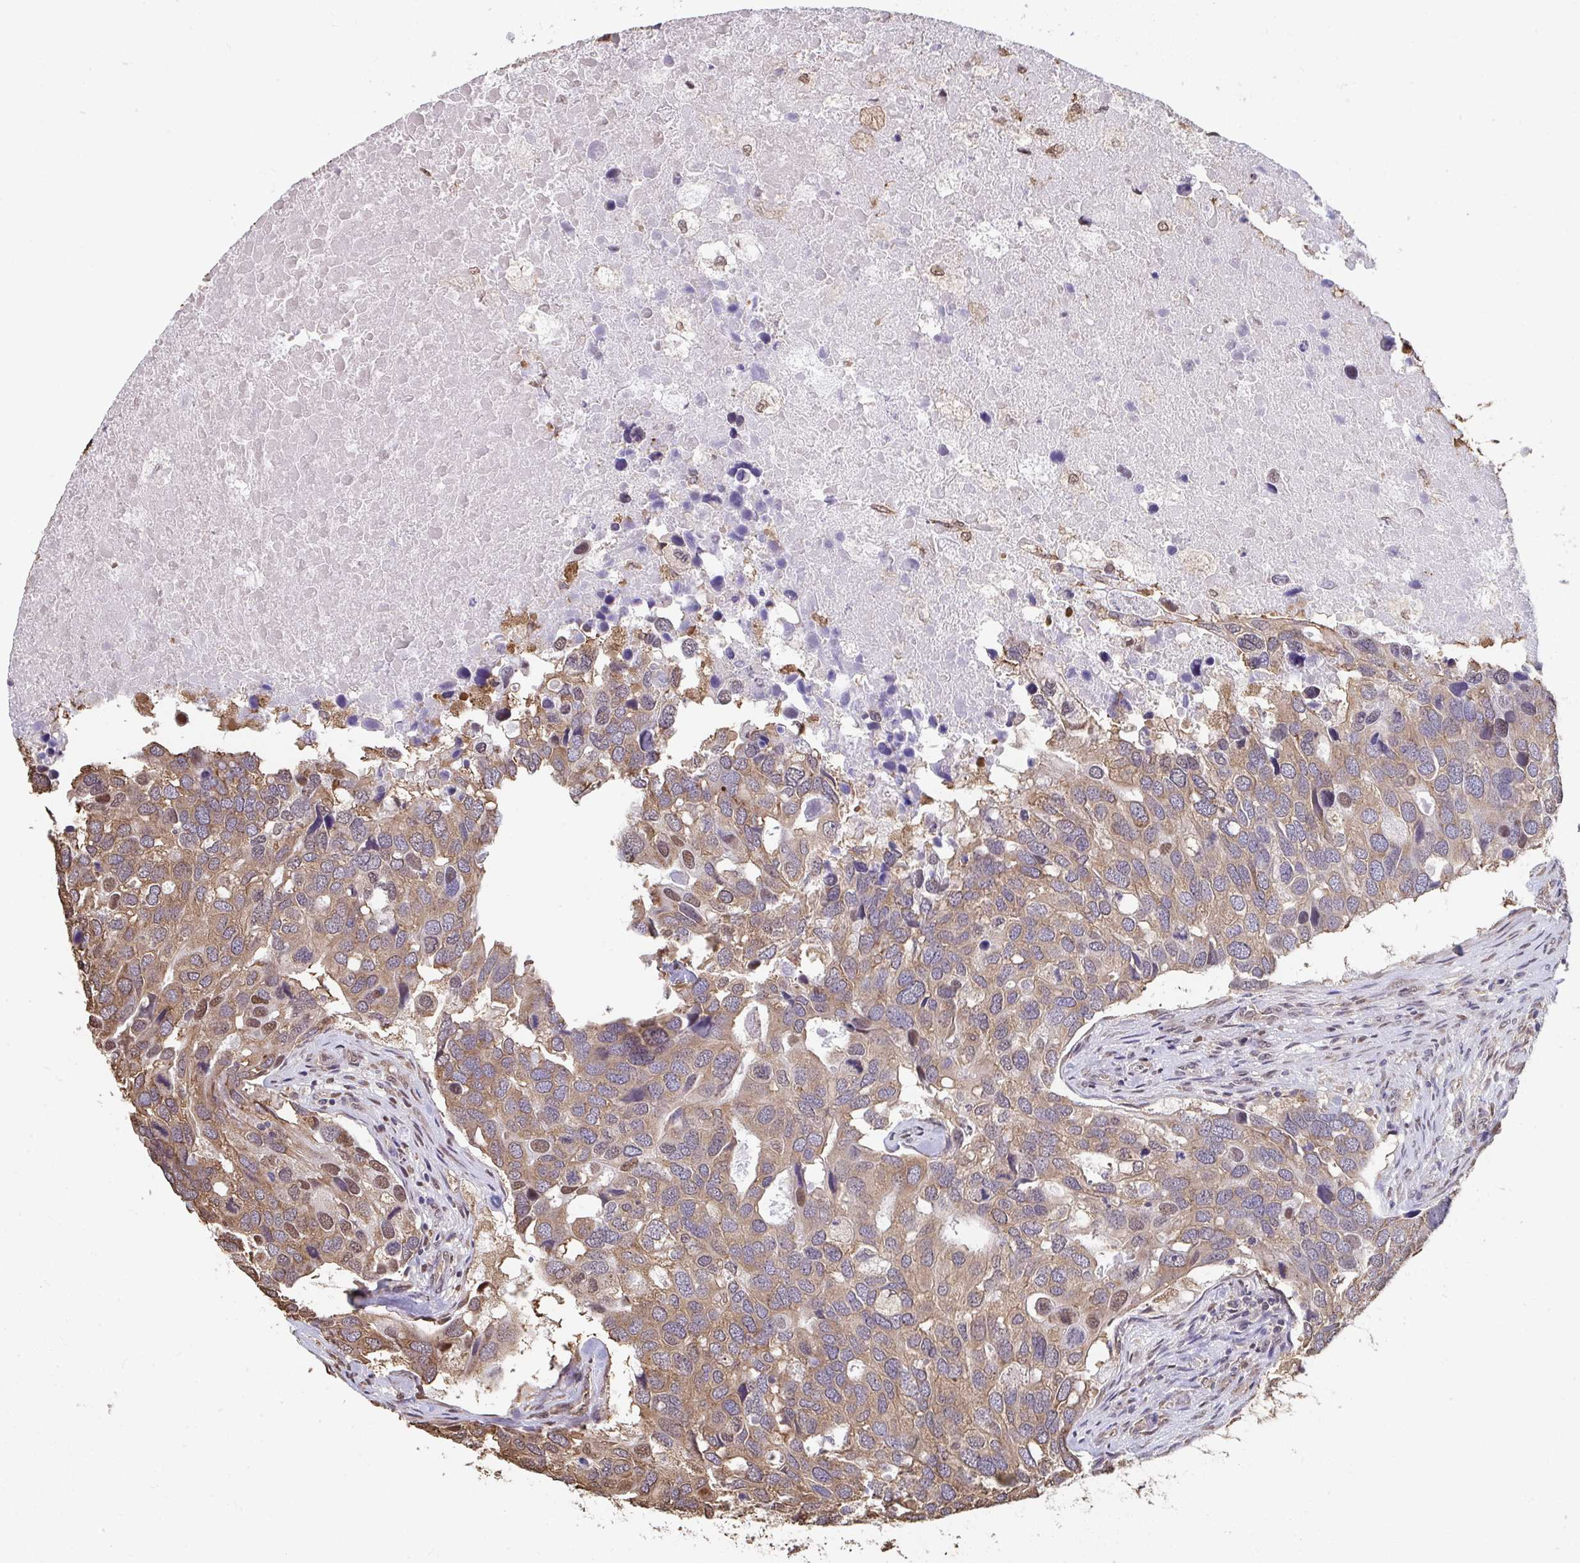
{"staining": {"intensity": "moderate", "quantity": ">75%", "location": "cytoplasmic/membranous"}, "tissue": "breast cancer", "cell_type": "Tumor cells", "image_type": "cancer", "snomed": [{"axis": "morphology", "description": "Duct carcinoma"}, {"axis": "topography", "description": "Breast"}], "caption": "Immunohistochemistry (DAB) staining of human breast cancer demonstrates moderate cytoplasmic/membranous protein expression in about >75% of tumor cells. Using DAB (brown) and hematoxylin (blue) stains, captured at high magnification using brightfield microscopy.", "gene": "SYNCRIP", "patient": {"sex": "female", "age": 83}}